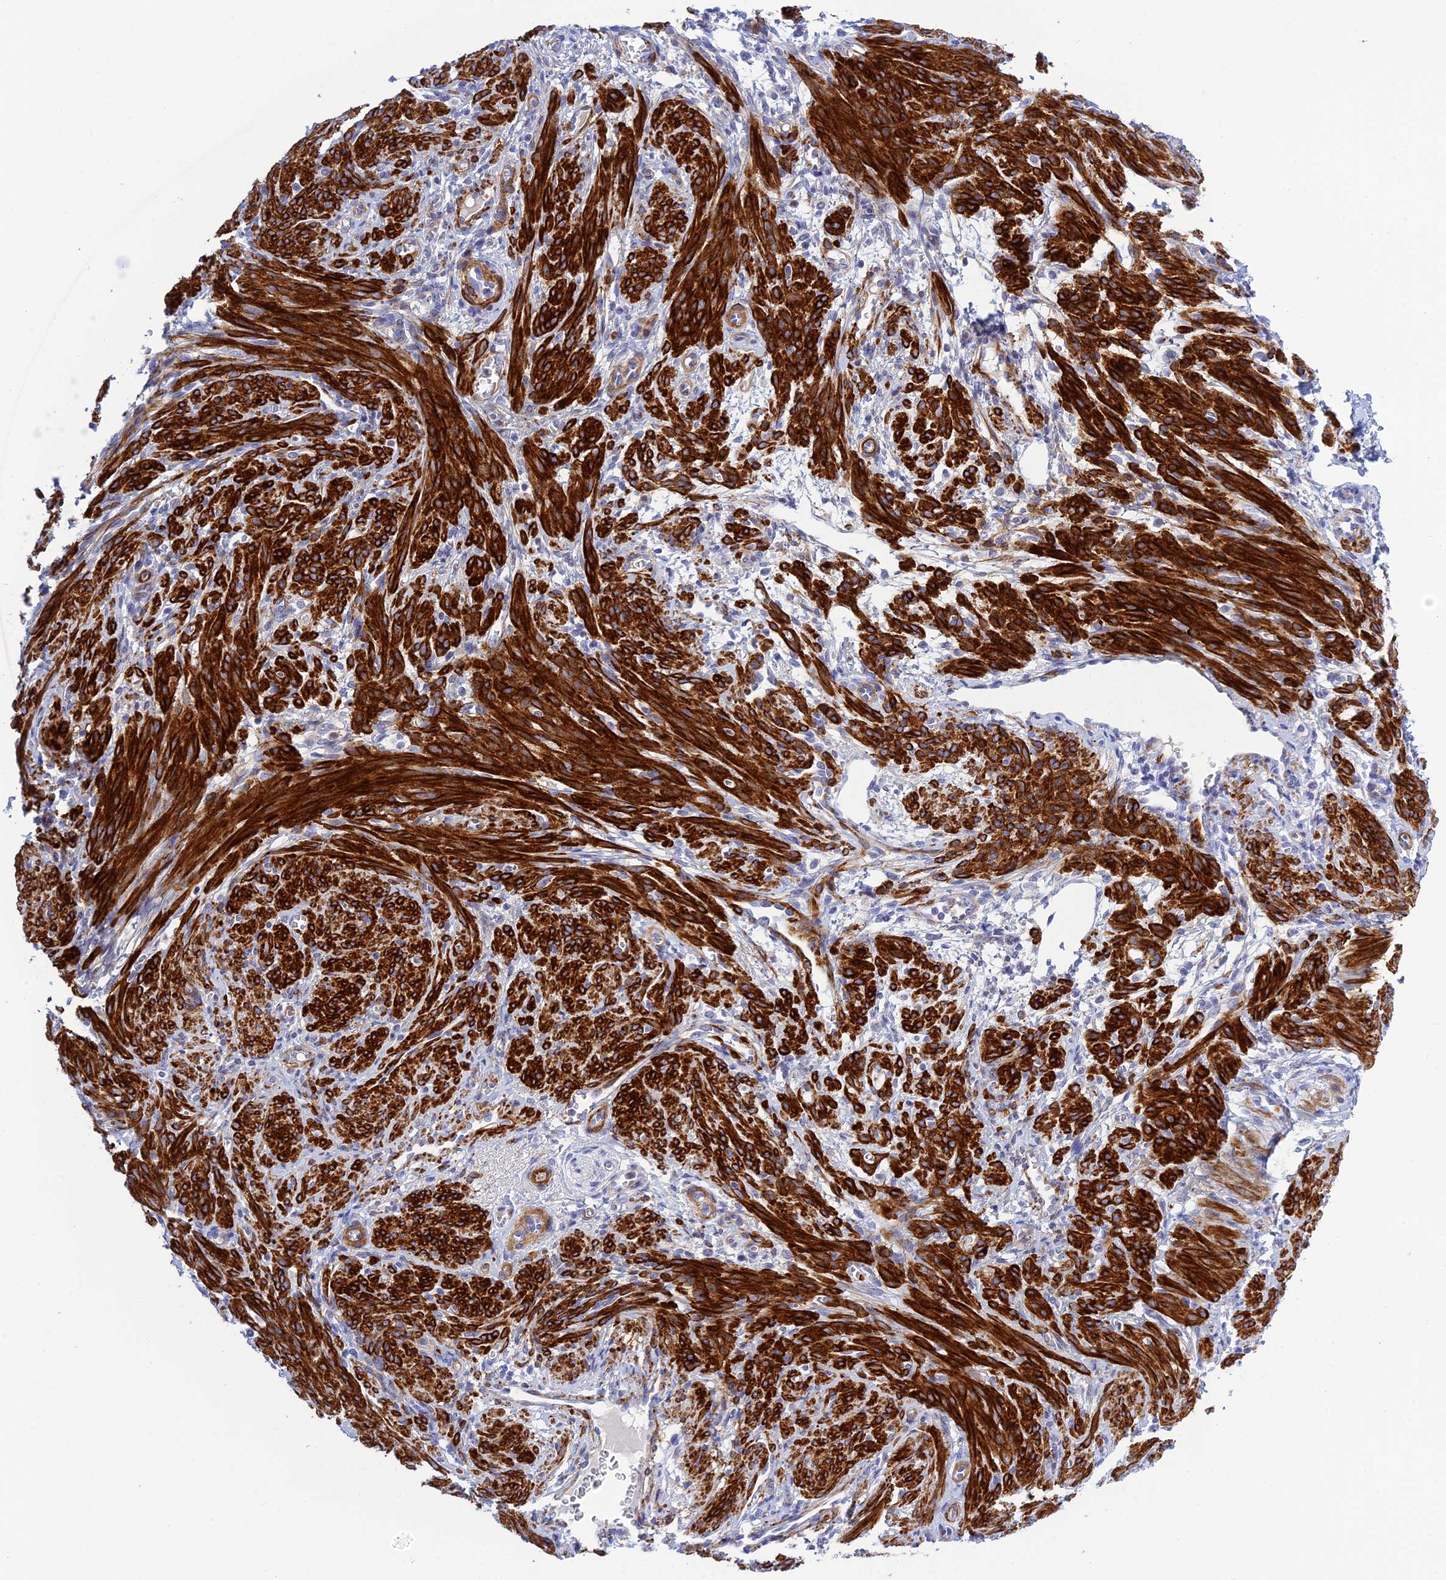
{"staining": {"intensity": "strong", "quantity": ">75%", "location": "cytoplasmic/membranous"}, "tissue": "smooth muscle", "cell_type": "Smooth muscle cells", "image_type": "normal", "snomed": [{"axis": "morphology", "description": "Normal tissue, NOS"}, {"axis": "topography", "description": "Smooth muscle"}], "caption": "DAB immunohistochemical staining of unremarkable smooth muscle exhibits strong cytoplasmic/membranous protein staining in approximately >75% of smooth muscle cells.", "gene": "ZDHHC16", "patient": {"sex": "female", "age": 39}}